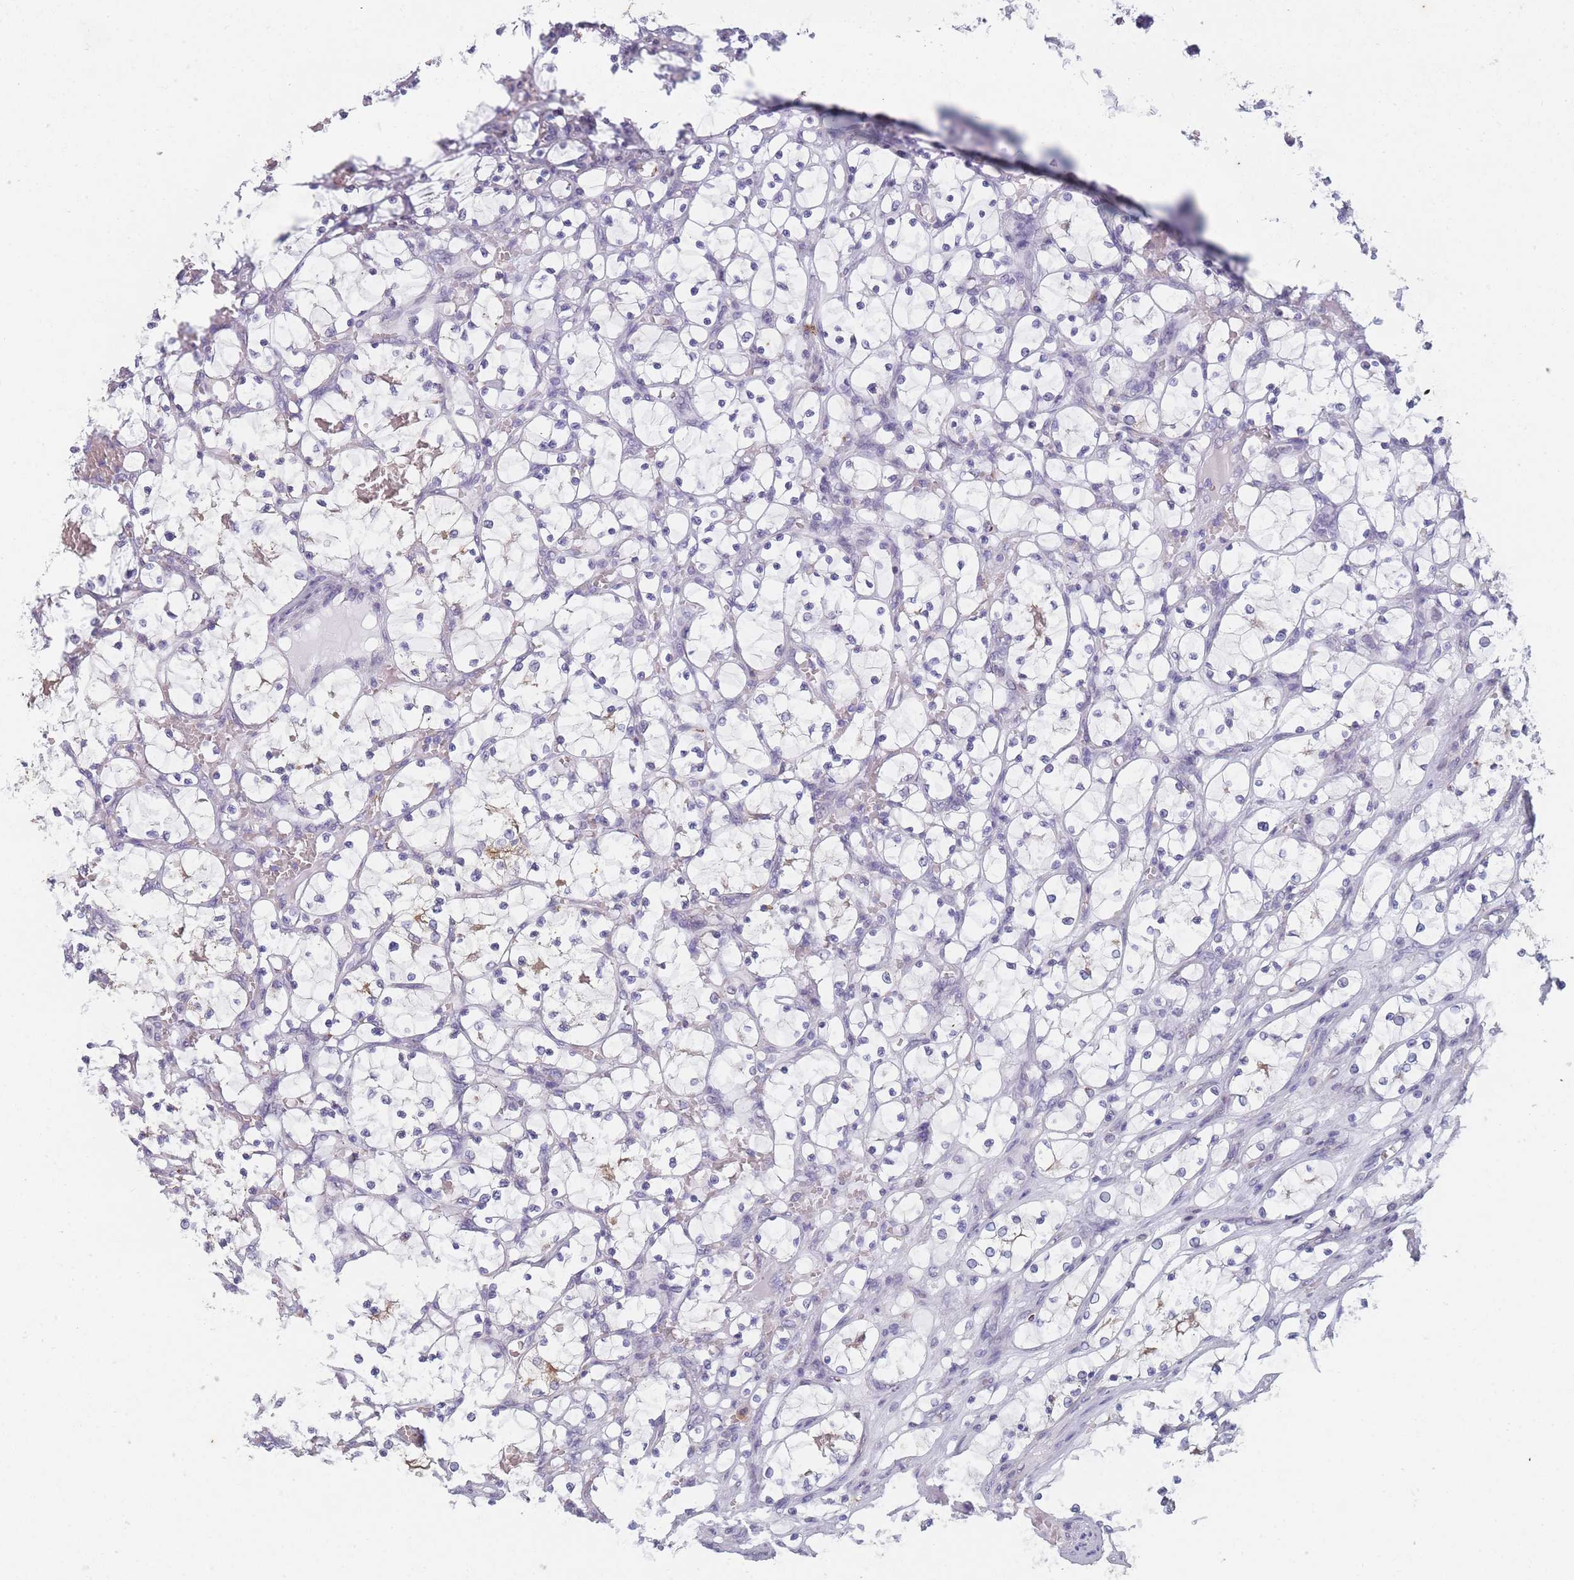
{"staining": {"intensity": "negative", "quantity": "none", "location": "none"}, "tissue": "renal cancer", "cell_type": "Tumor cells", "image_type": "cancer", "snomed": [{"axis": "morphology", "description": "Adenocarcinoma, NOS"}, {"axis": "topography", "description": "Kidney"}], "caption": "There is no significant staining in tumor cells of renal cancer.", "gene": "TMED10", "patient": {"sex": "female", "age": 69}}